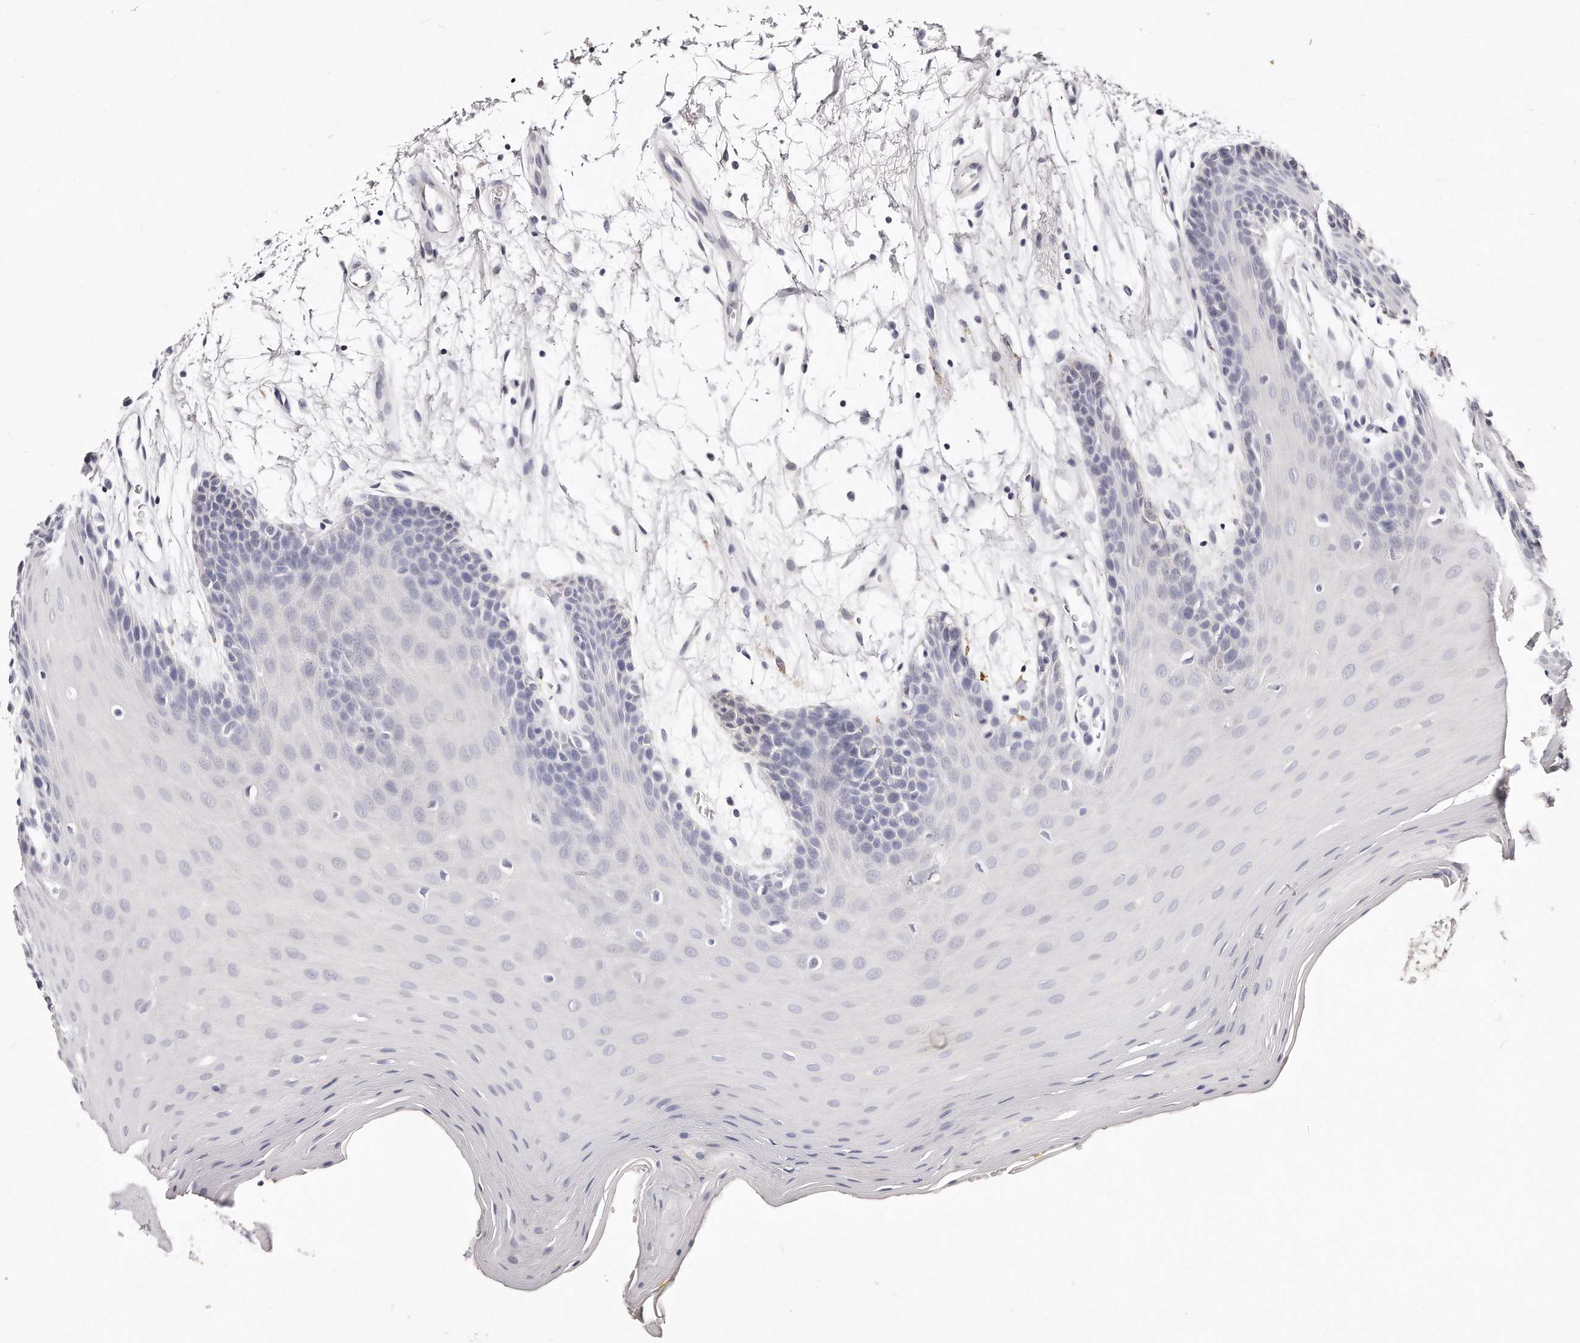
{"staining": {"intensity": "negative", "quantity": "none", "location": "none"}, "tissue": "oral mucosa", "cell_type": "Squamous epithelial cells", "image_type": "normal", "snomed": [{"axis": "morphology", "description": "Normal tissue, NOS"}, {"axis": "morphology", "description": "Squamous cell carcinoma, NOS"}, {"axis": "topography", "description": "Skeletal muscle"}, {"axis": "topography", "description": "Oral tissue"}, {"axis": "topography", "description": "Salivary gland"}, {"axis": "topography", "description": "Head-Neck"}], "caption": "Immunohistochemical staining of unremarkable human oral mucosa exhibits no significant positivity in squamous epithelial cells.", "gene": "GDA", "patient": {"sex": "male", "age": 54}}